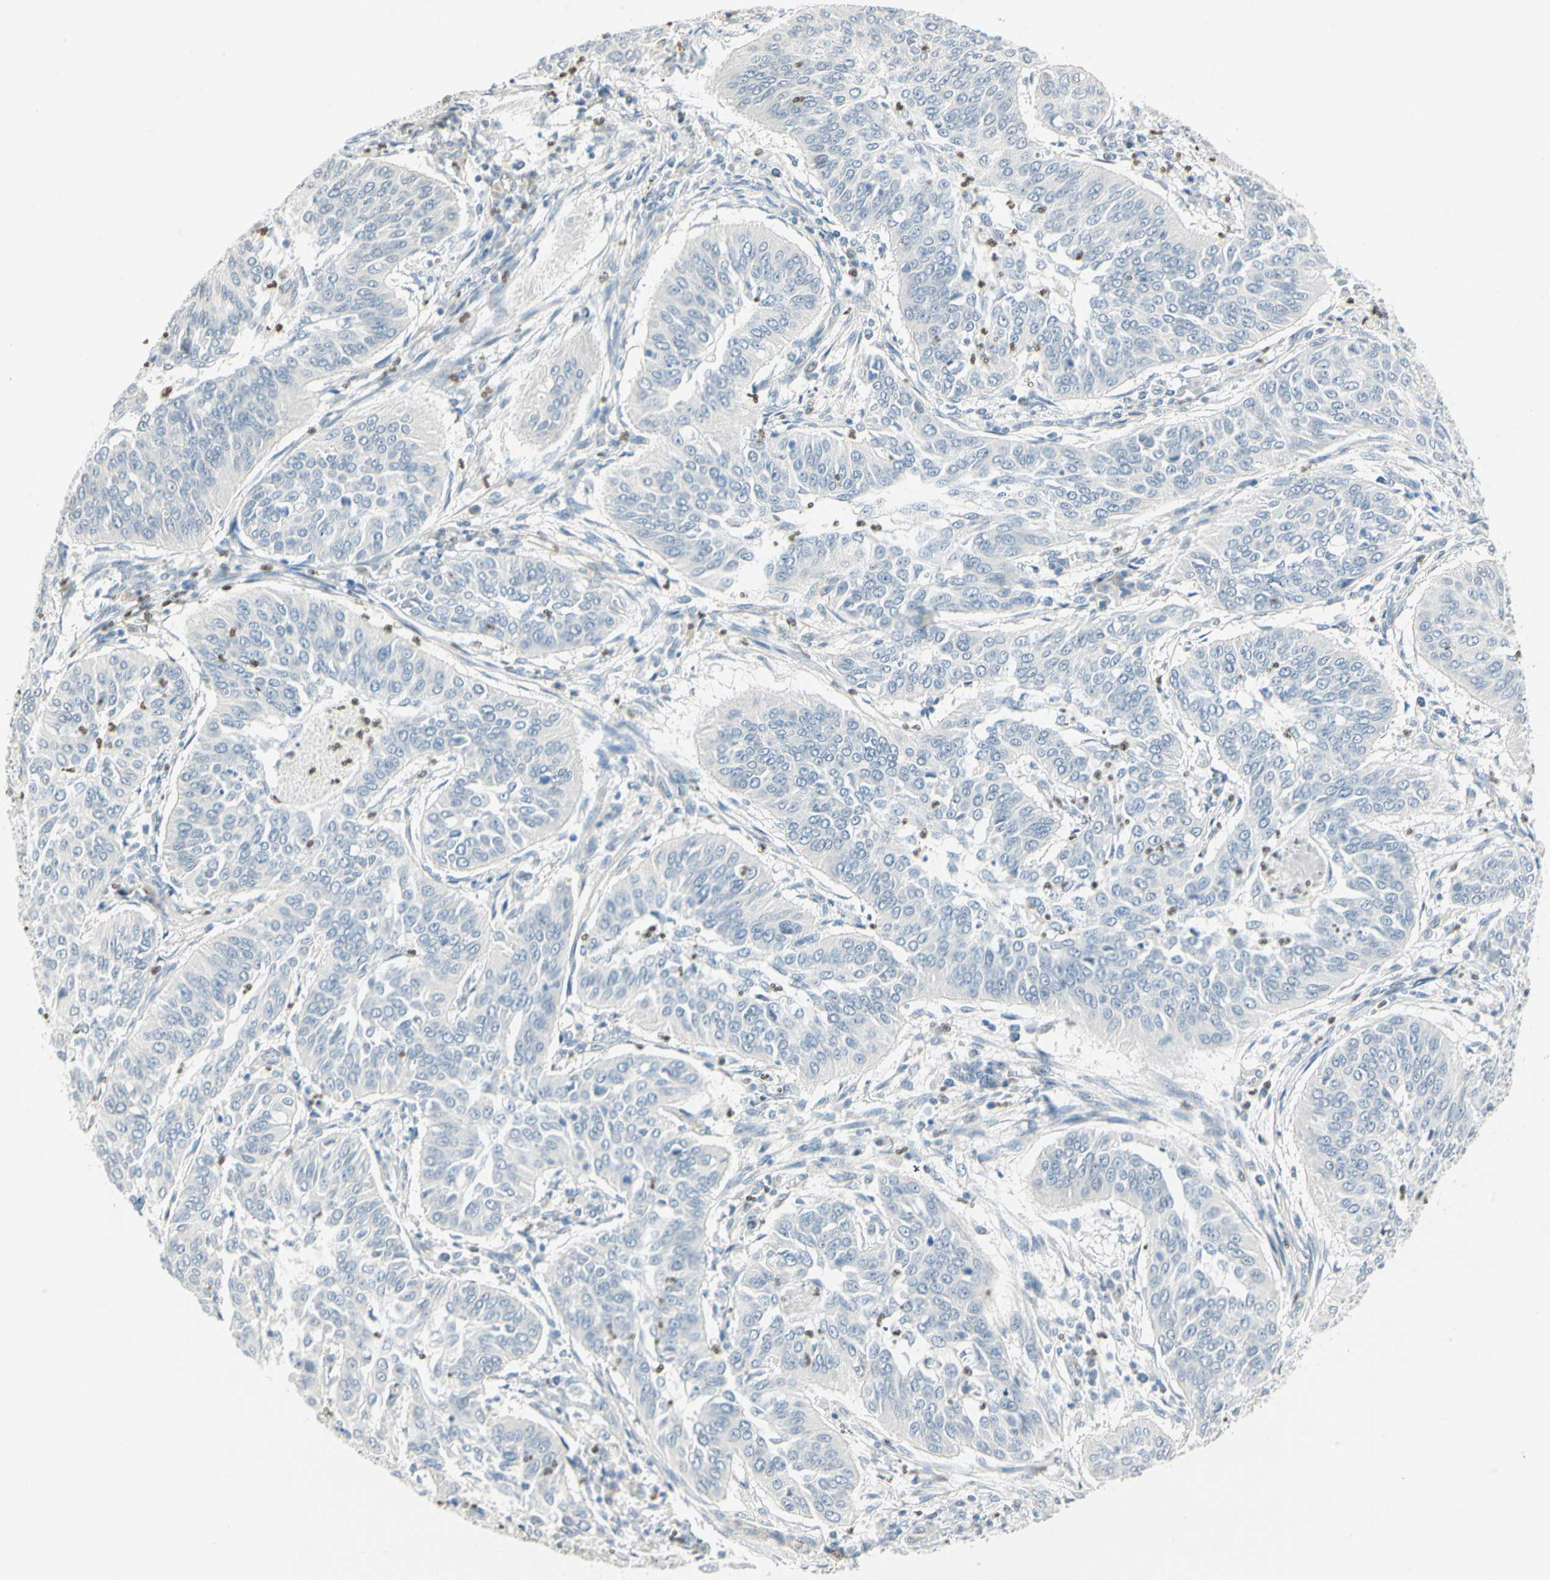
{"staining": {"intensity": "negative", "quantity": "none", "location": "none"}, "tissue": "cervical cancer", "cell_type": "Tumor cells", "image_type": "cancer", "snomed": [{"axis": "morphology", "description": "Normal tissue, NOS"}, {"axis": "morphology", "description": "Squamous cell carcinoma, NOS"}, {"axis": "topography", "description": "Cervix"}], "caption": "The photomicrograph demonstrates no significant staining in tumor cells of cervical squamous cell carcinoma.", "gene": "MLLT10", "patient": {"sex": "female", "age": 39}}